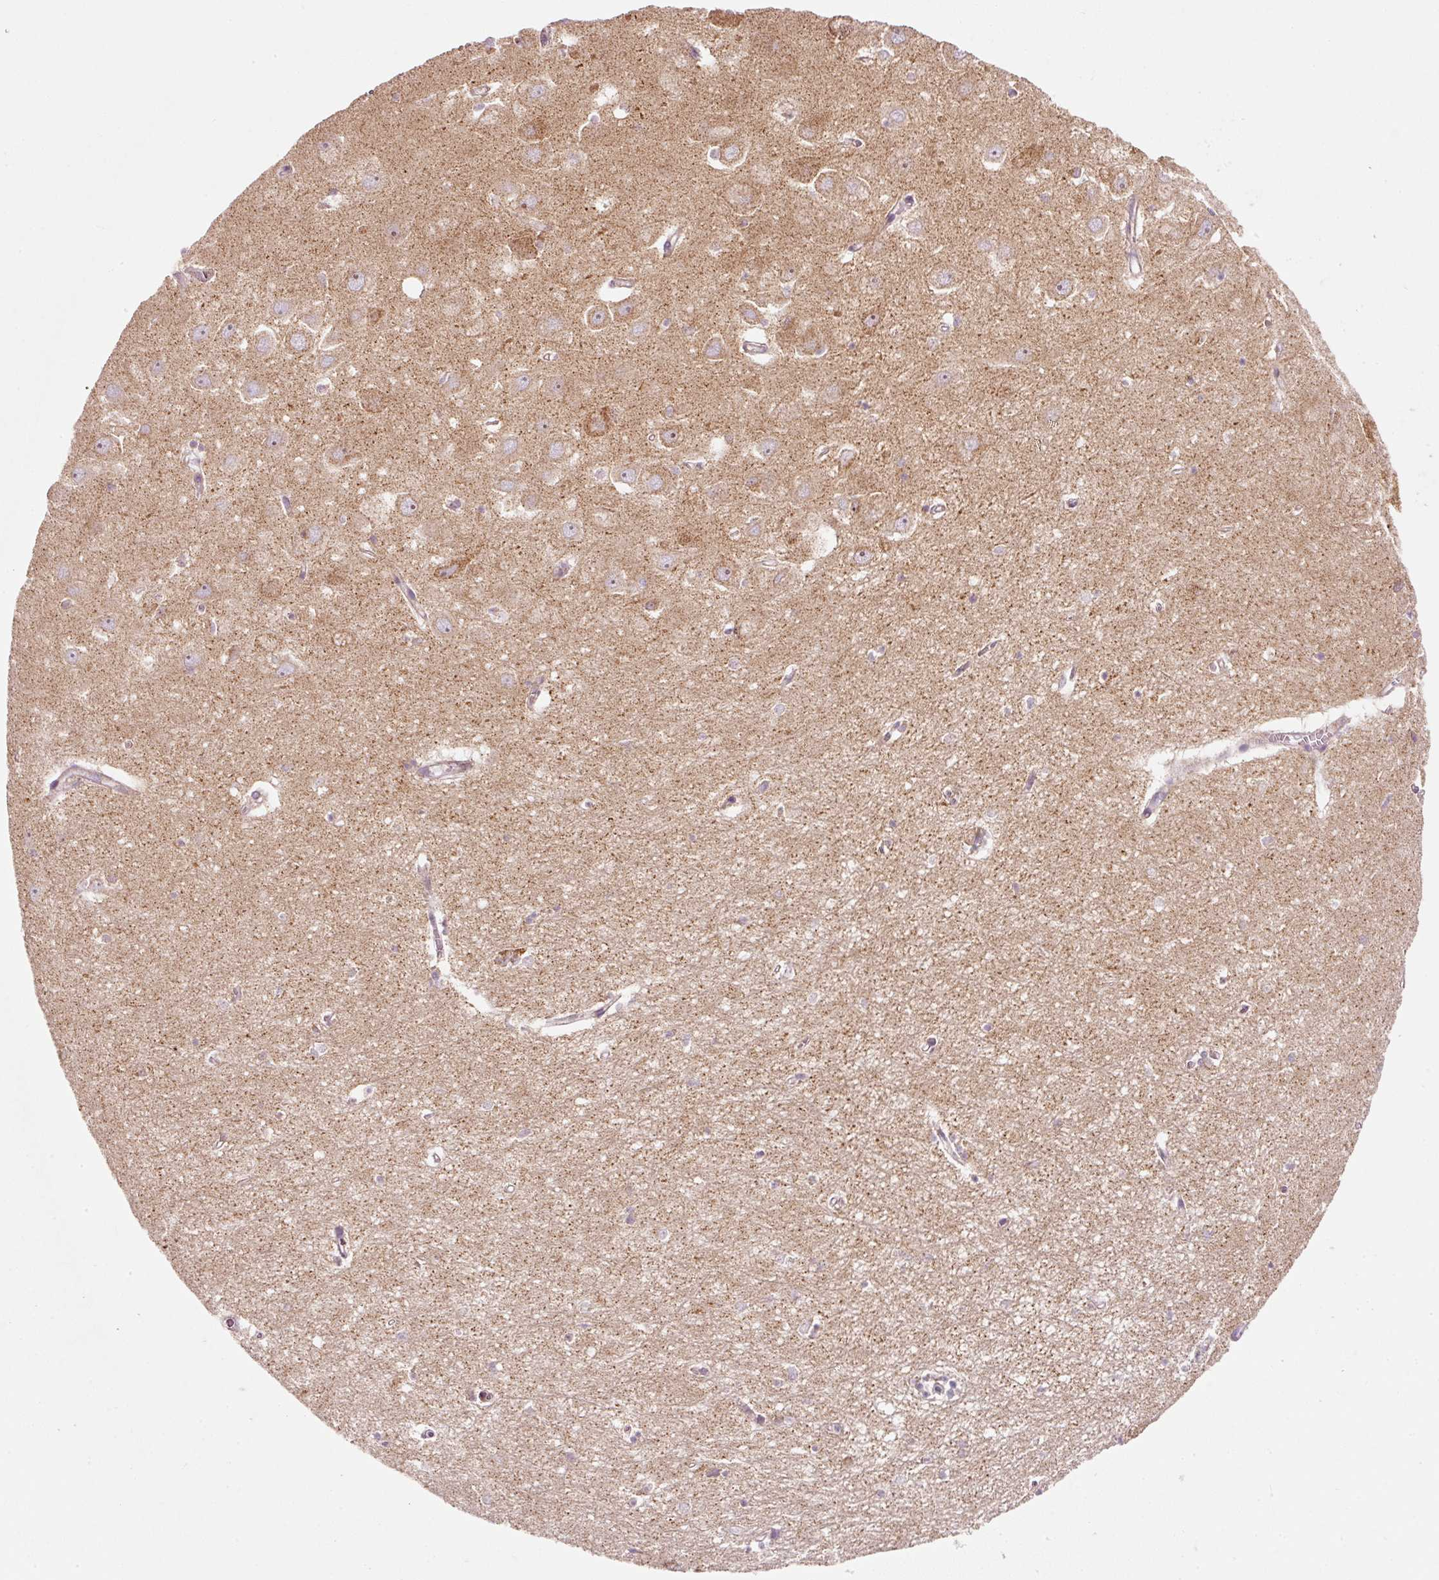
{"staining": {"intensity": "negative", "quantity": "none", "location": "none"}, "tissue": "hippocampus", "cell_type": "Glial cells", "image_type": "normal", "snomed": [{"axis": "morphology", "description": "Normal tissue, NOS"}, {"axis": "topography", "description": "Hippocampus"}], "caption": "Immunohistochemical staining of normal human hippocampus displays no significant positivity in glial cells.", "gene": "FAM78B", "patient": {"sex": "female", "age": 64}}